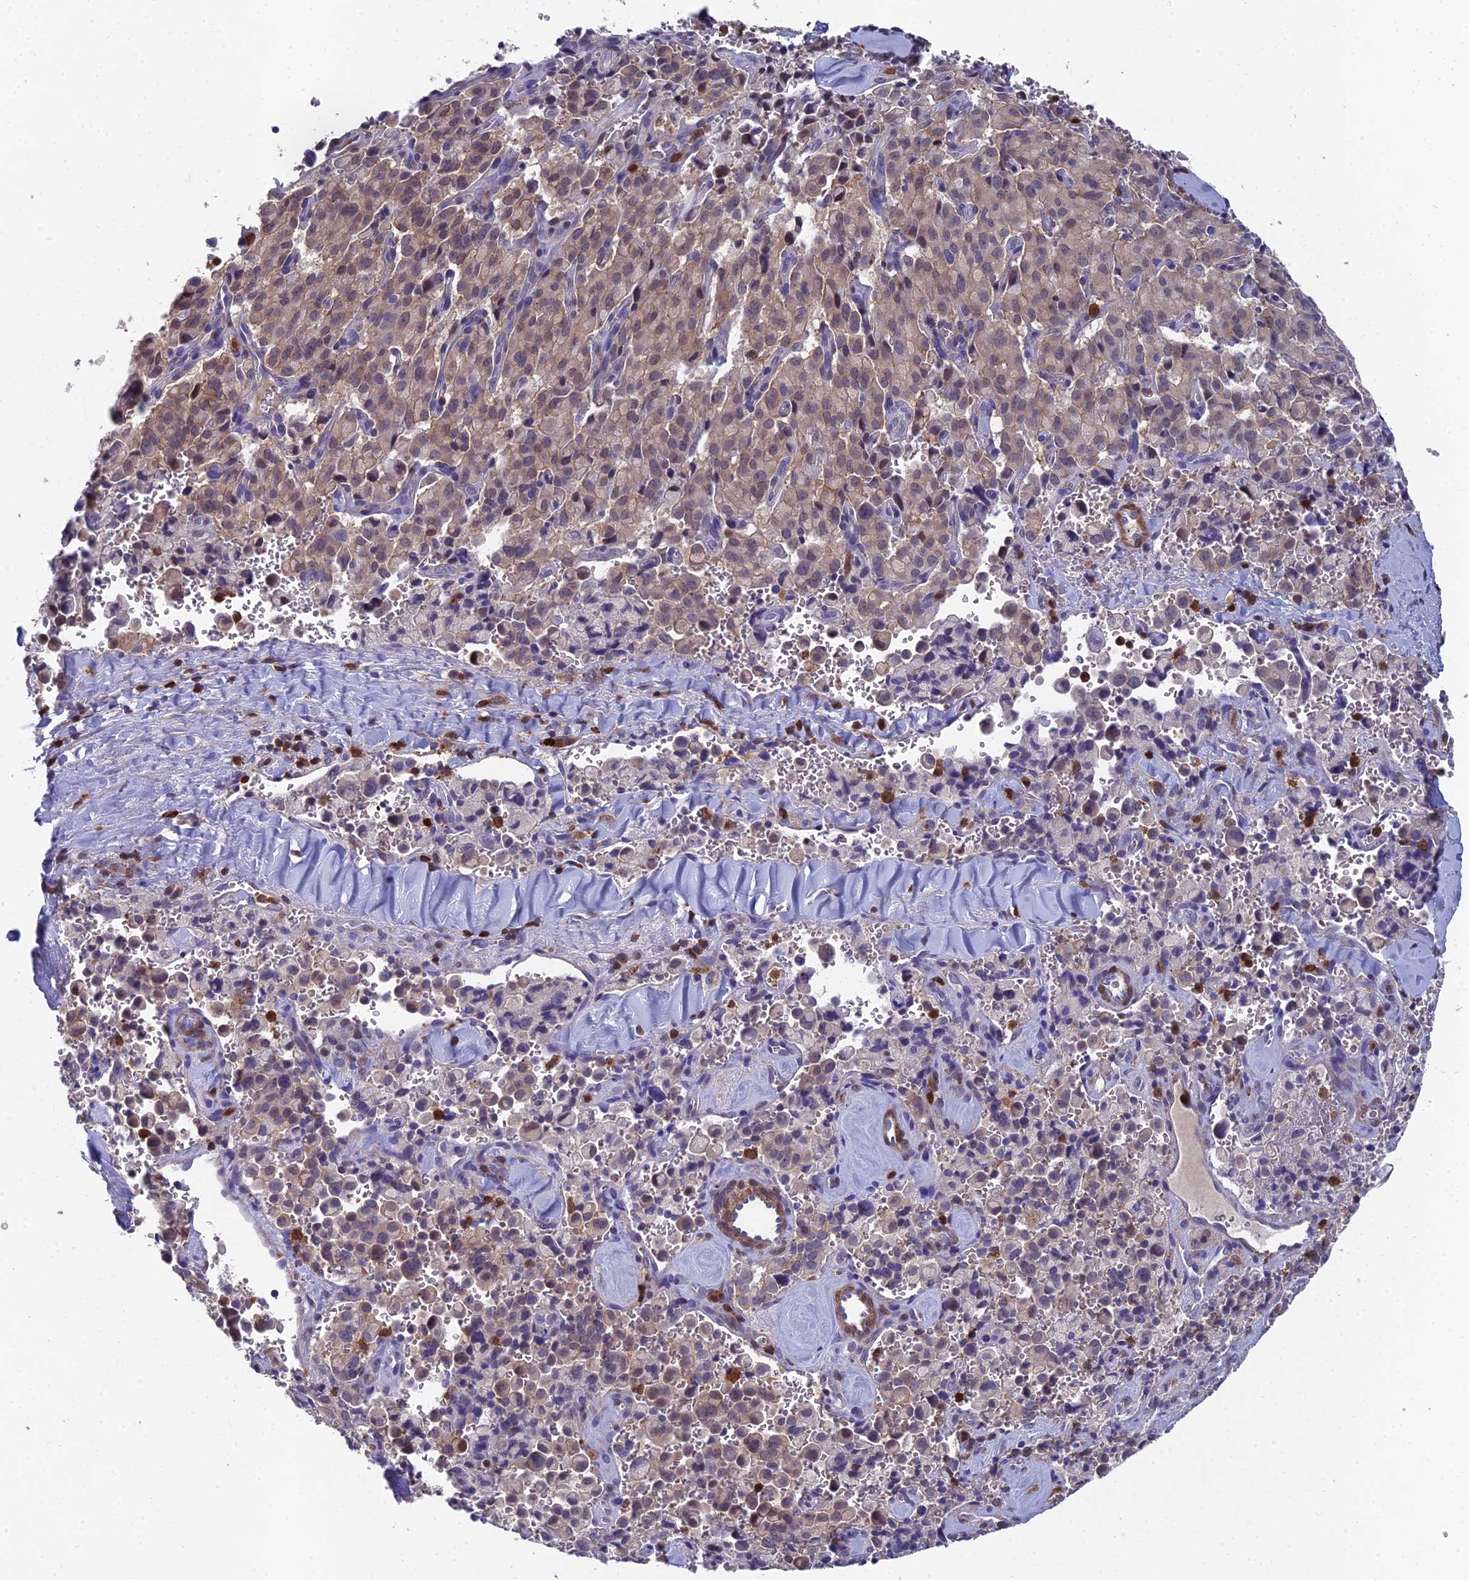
{"staining": {"intensity": "weak", "quantity": "25%-75%", "location": "cytoplasmic/membranous,nuclear"}, "tissue": "pancreatic cancer", "cell_type": "Tumor cells", "image_type": "cancer", "snomed": [{"axis": "morphology", "description": "Adenocarcinoma, NOS"}, {"axis": "topography", "description": "Pancreas"}], "caption": "Immunohistochemistry (IHC) (DAB) staining of human pancreatic cancer demonstrates weak cytoplasmic/membranous and nuclear protein staining in approximately 25%-75% of tumor cells. (DAB (3,3'-diaminobenzidine) = brown stain, brightfield microscopy at high magnification).", "gene": "GALK2", "patient": {"sex": "male", "age": 65}}